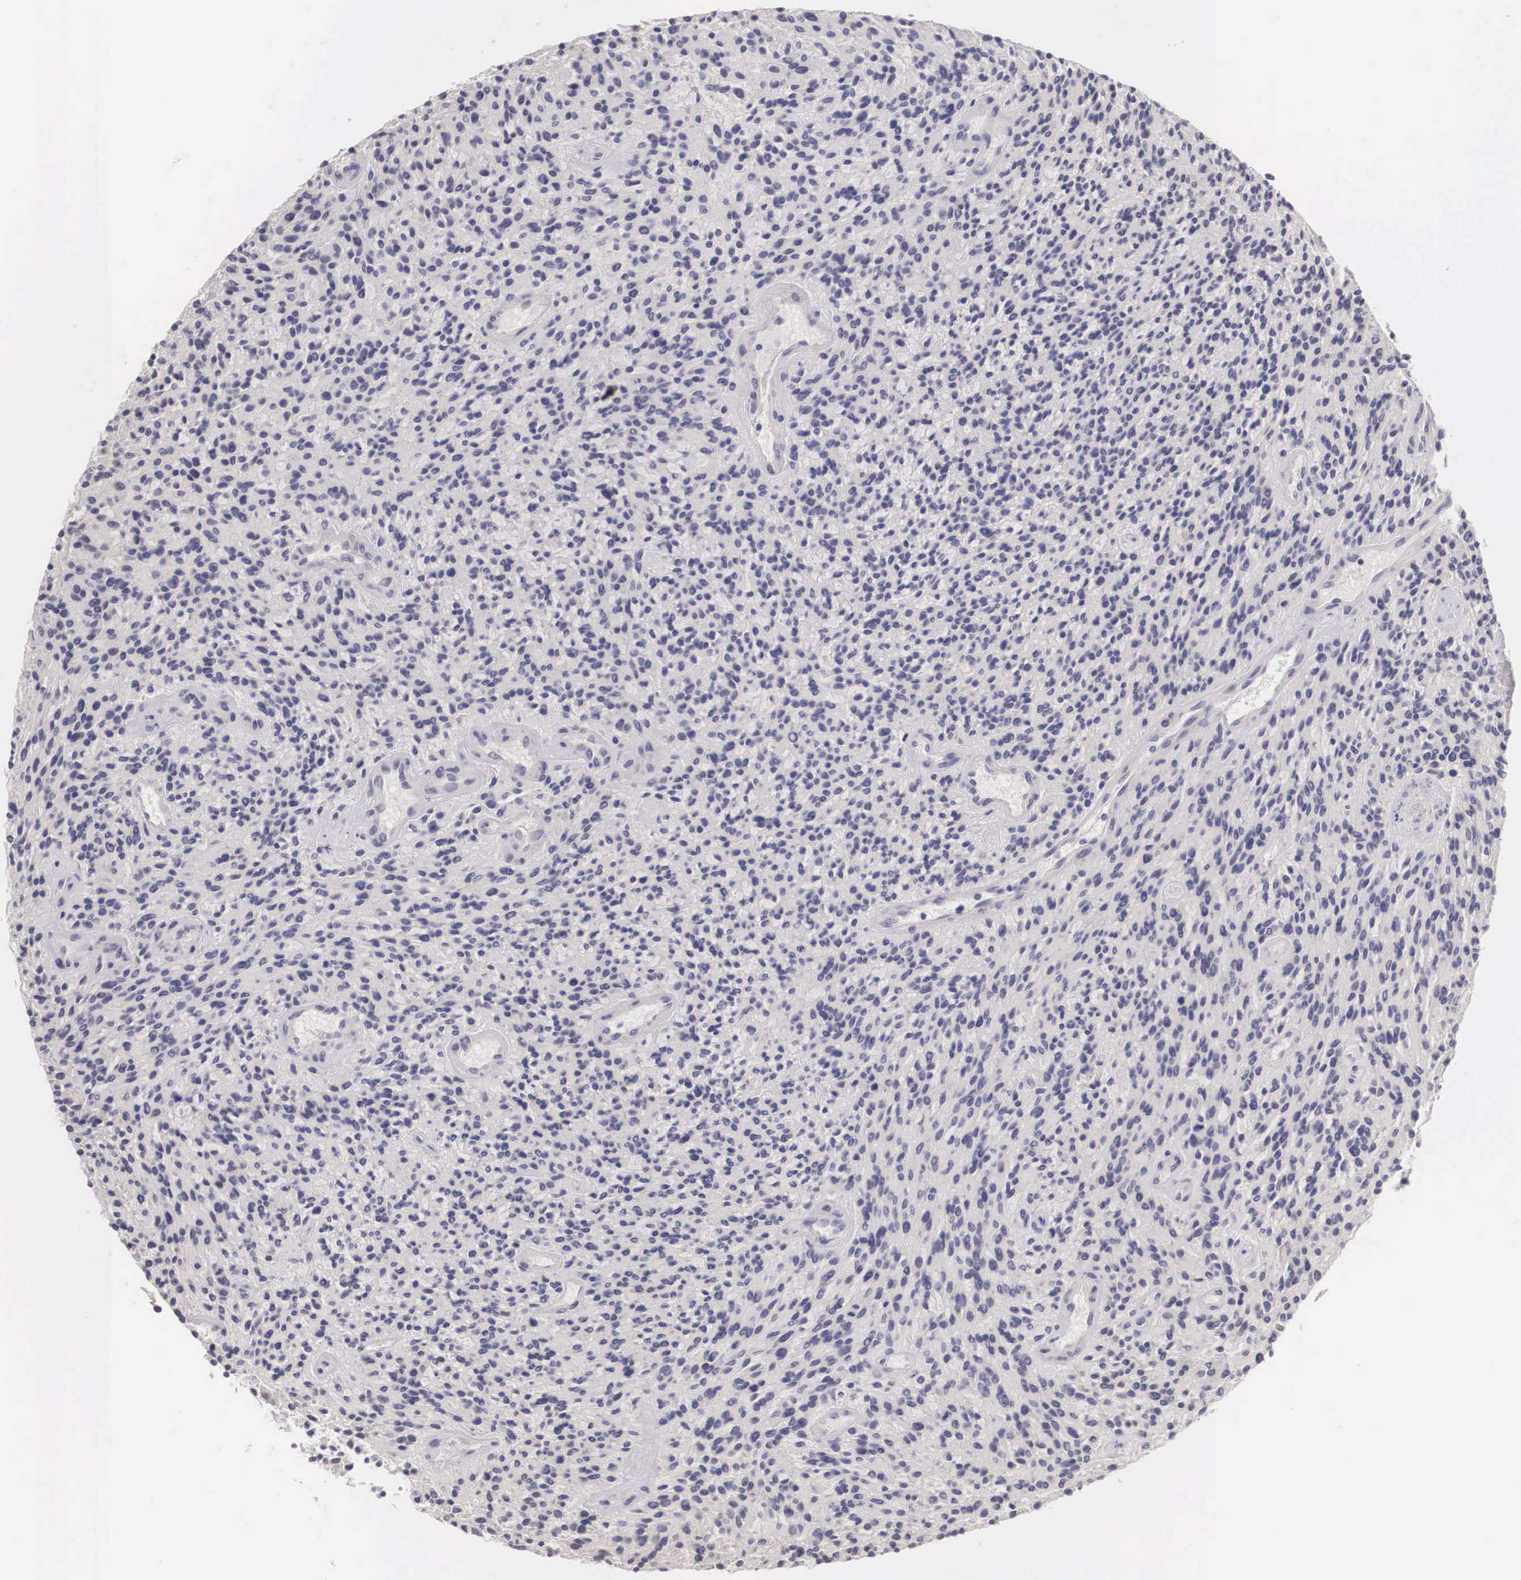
{"staining": {"intensity": "negative", "quantity": "none", "location": "none"}, "tissue": "glioma", "cell_type": "Tumor cells", "image_type": "cancer", "snomed": [{"axis": "morphology", "description": "Glioma, malignant, High grade"}, {"axis": "topography", "description": "Brain"}], "caption": "DAB (3,3'-diaminobenzidine) immunohistochemical staining of glioma demonstrates no significant expression in tumor cells.", "gene": "ENOX2", "patient": {"sex": "female", "age": 13}}